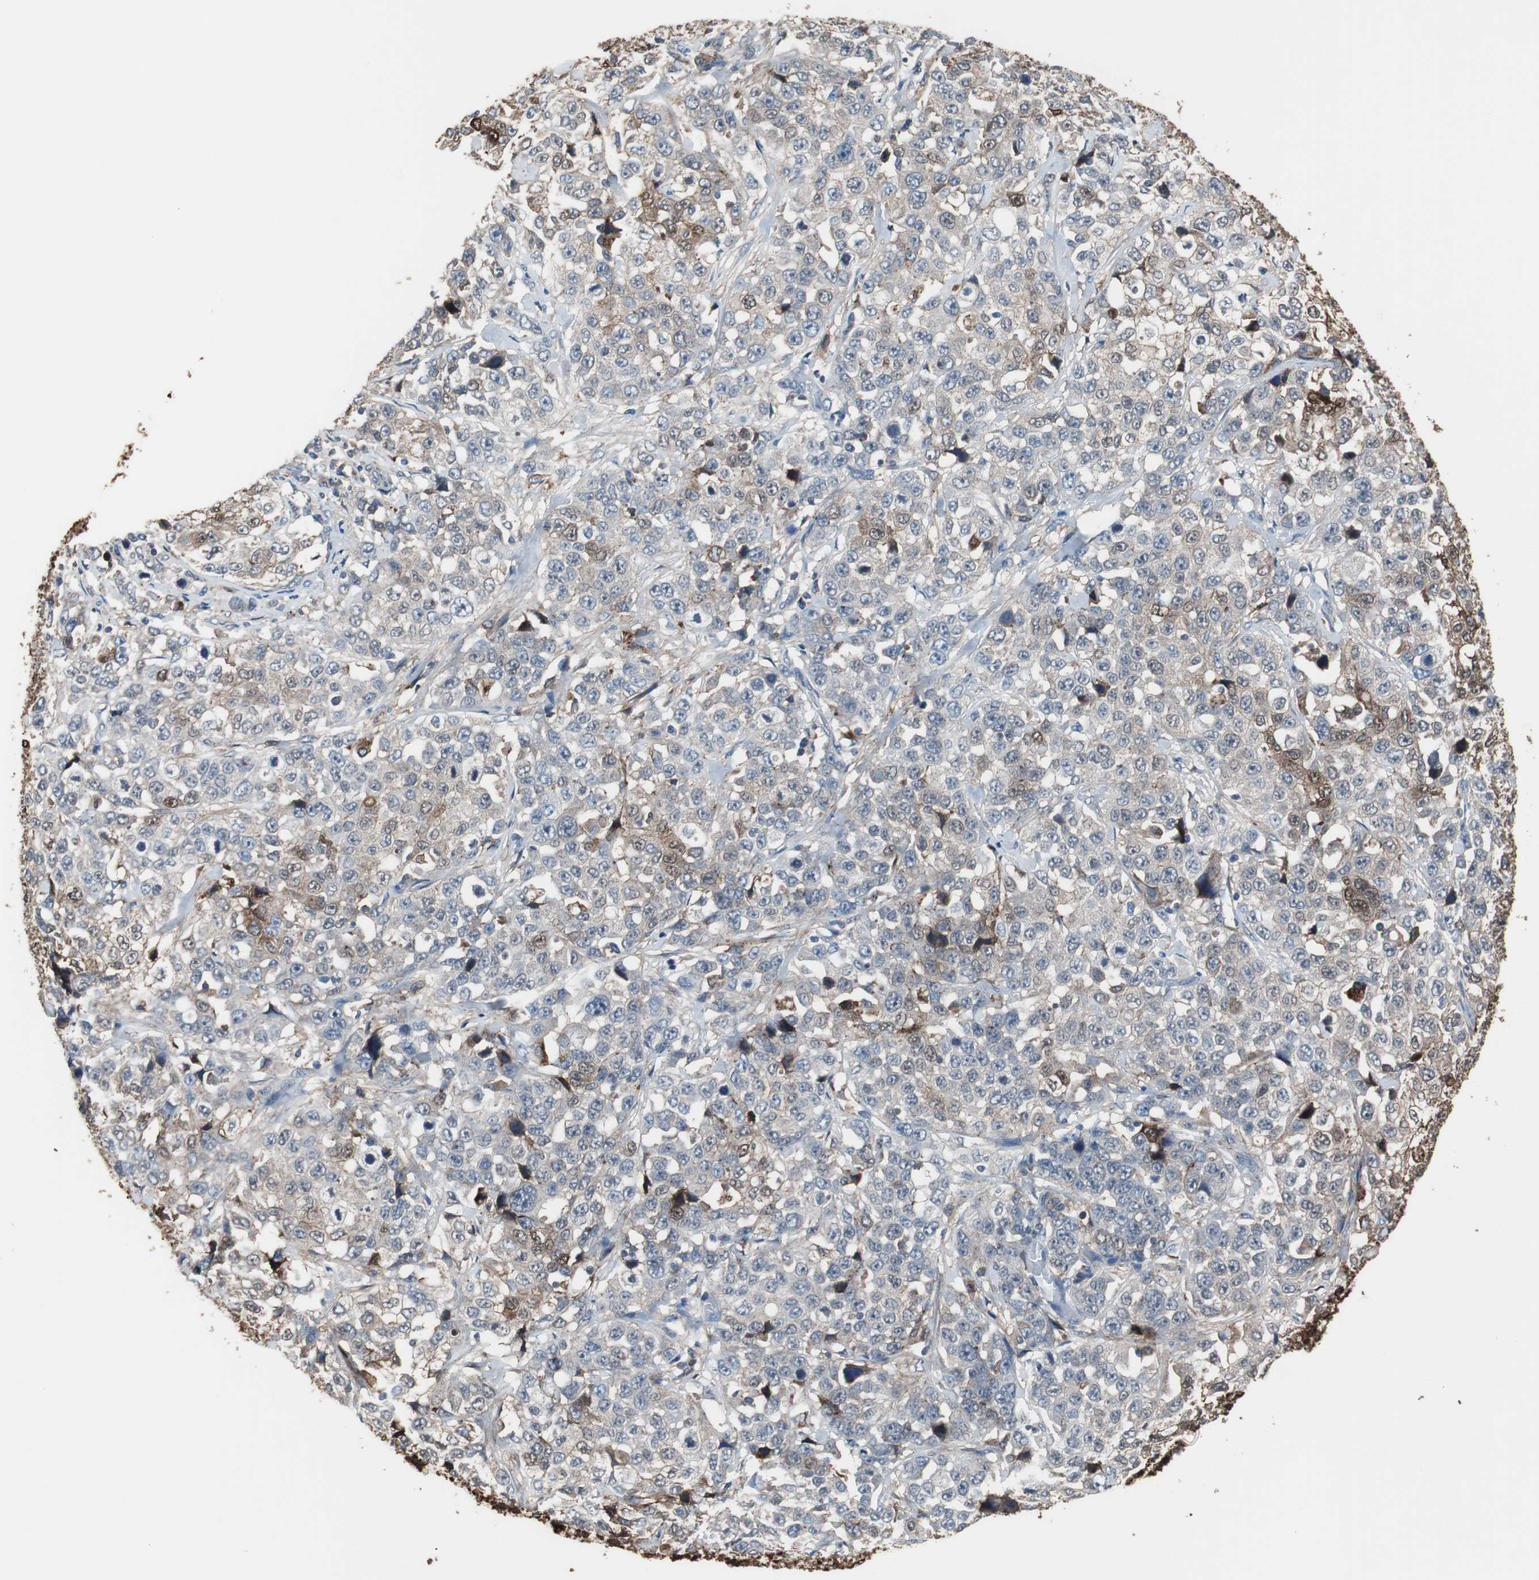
{"staining": {"intensity": "weak", "quantity": "<25%", "location": "cytoplasmic/membranous,nuclear"}, "tissue": "stomach cancer", "cell_type": "Tumor cells", "image_type": "cancer", "snomed": [{"axis": "morphology", "description": "Normal tissue, NOS"}, {"axis": "morphology", "description": "Adenocarcinoma, NOS"}, {"axis": "topography", "description": "Stomach"}], "caption": "Immunohistochemistry of stomach adenocarcinoma displays no expression in tumor cells.", "gene": "ANXA4", "patient": {"sex": "male", "age": 48}}